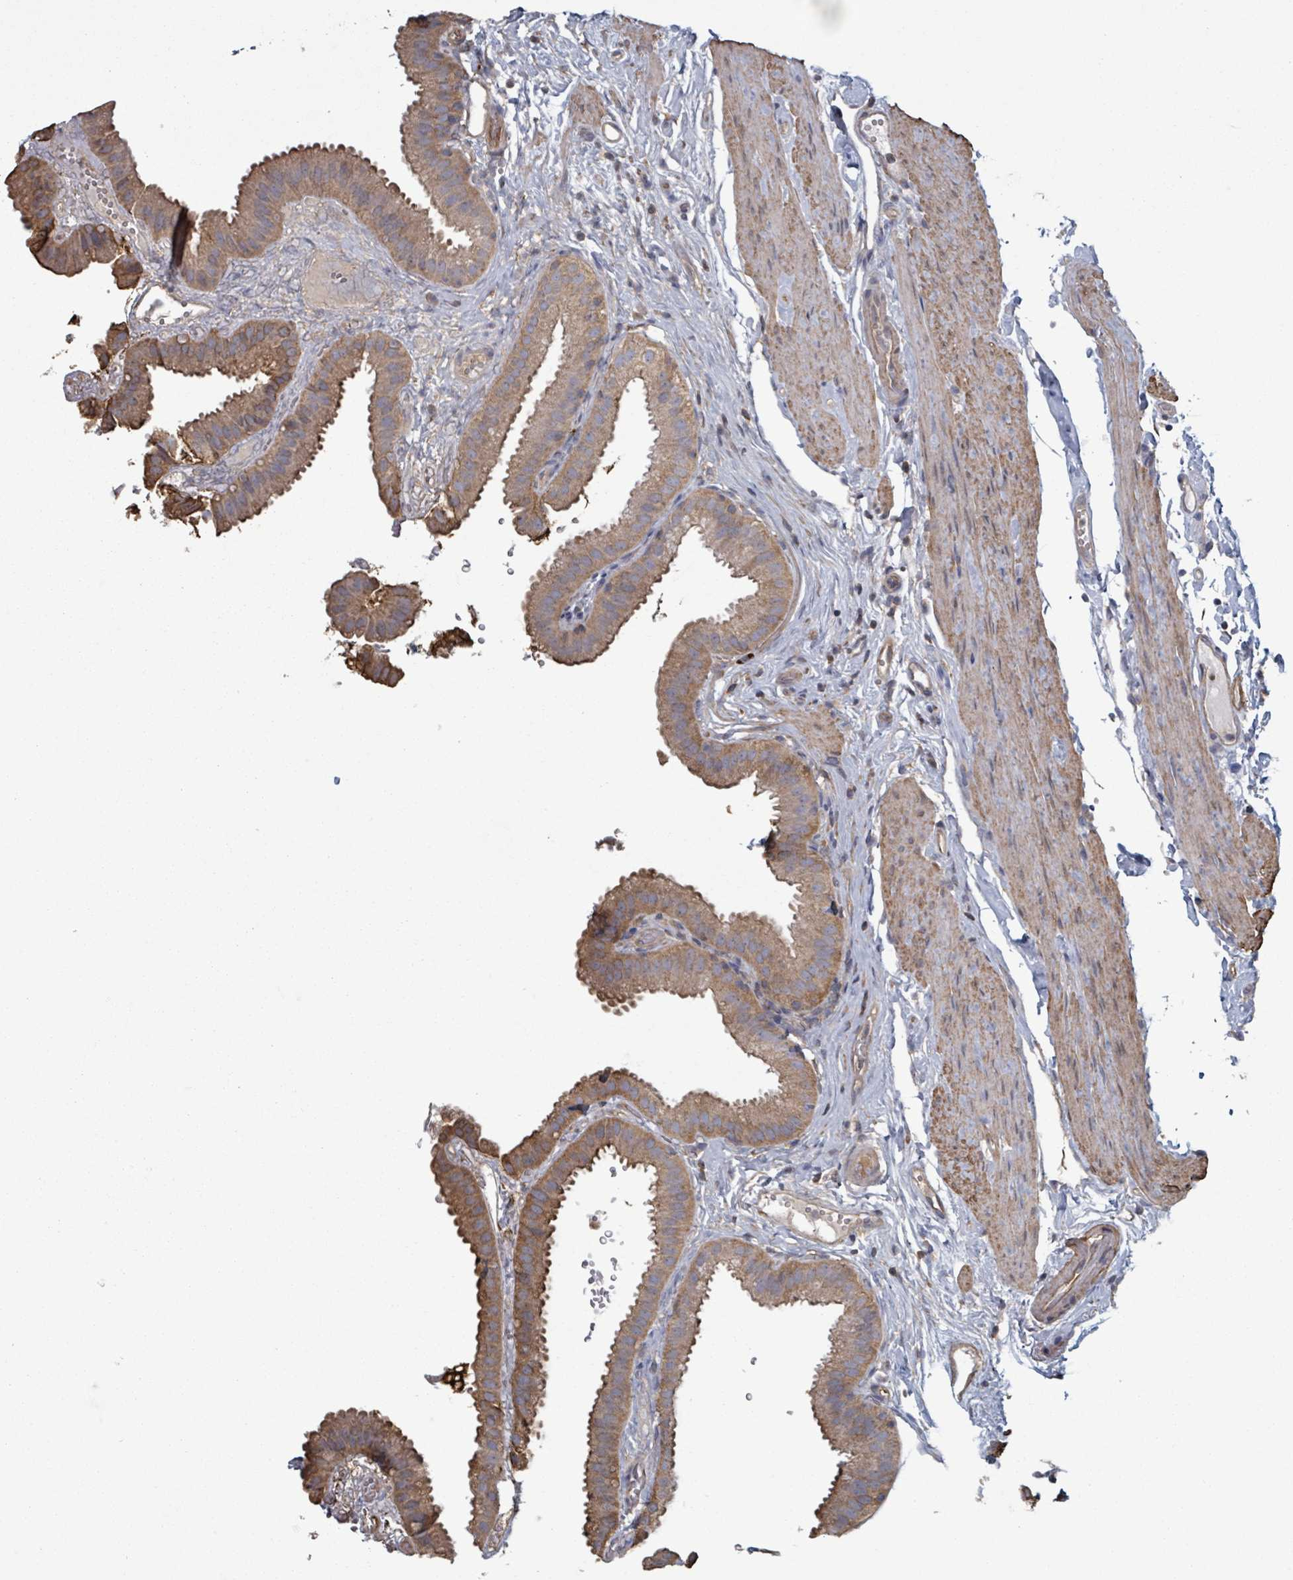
{"staining": {"intensity": "moderate", "quantity": ">75%", "location": "cytoplasmic/membranous"}, "tissue": "gallbladder", "cell_type": "Glandular cells", "image_type": "normal", "snomed": [{"axis": "morphology", "description": "Normal tissue, NOS"}, {"axis": "topography", "description": "Gallbladder"}], "caption": "IHC staining of normal gallbladder, which displays medium levels of moderate cytoplasmic/membranous staining in approximately >75% of glandular cells indicating moderate cytoplasmic/membranous protein positivity. The staining was performed using DAB (3,3'-diaminobenzidine) (brown) for protein detection and nuclei were counterstained in hematoxylin (blue).", "gene": "ADCK1", "patient": {"sex": "female", "age": 61}}